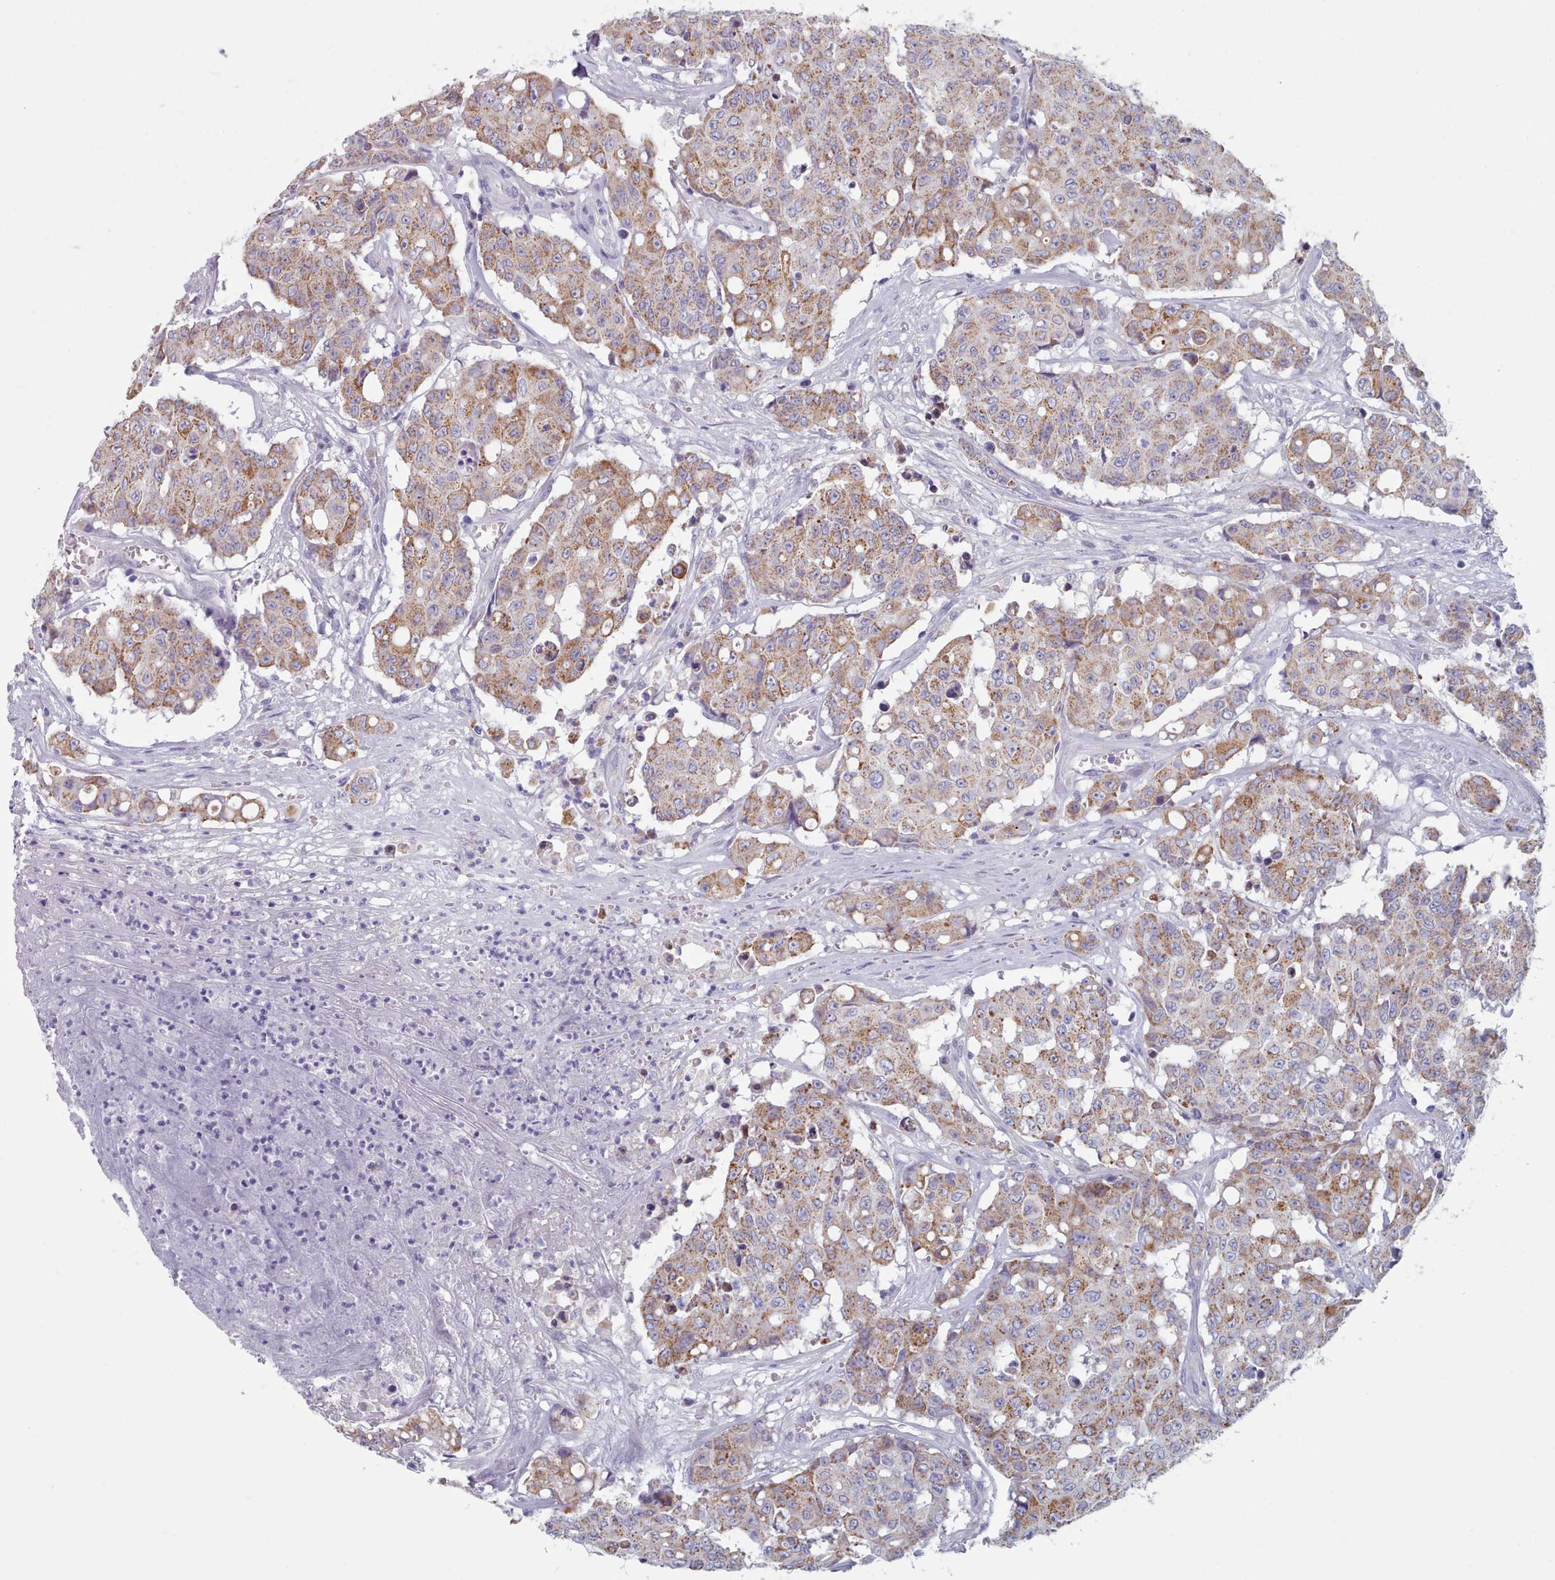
{"staining": {"intensity": "moderate", "quantity": ">75%", "location": "cytoplasmic/membranous"}, "tissue": "colorectal cancer", "cell_type": "Tumor cells", "image_type": "cancer", "snomed": [{"axis": "morphology", "description": "Adenocarcinoma, NOS"}, {"axis": "topography", "description": "Colon"}], "caption": "Colorectal cancer (adenocarcinoma) tissue exhibits moderate cytoplasmic/membranous expression in approximately >75% of tumor cells", "gene": "HAO1", "patient": {"sex": "male", "age": 51}}